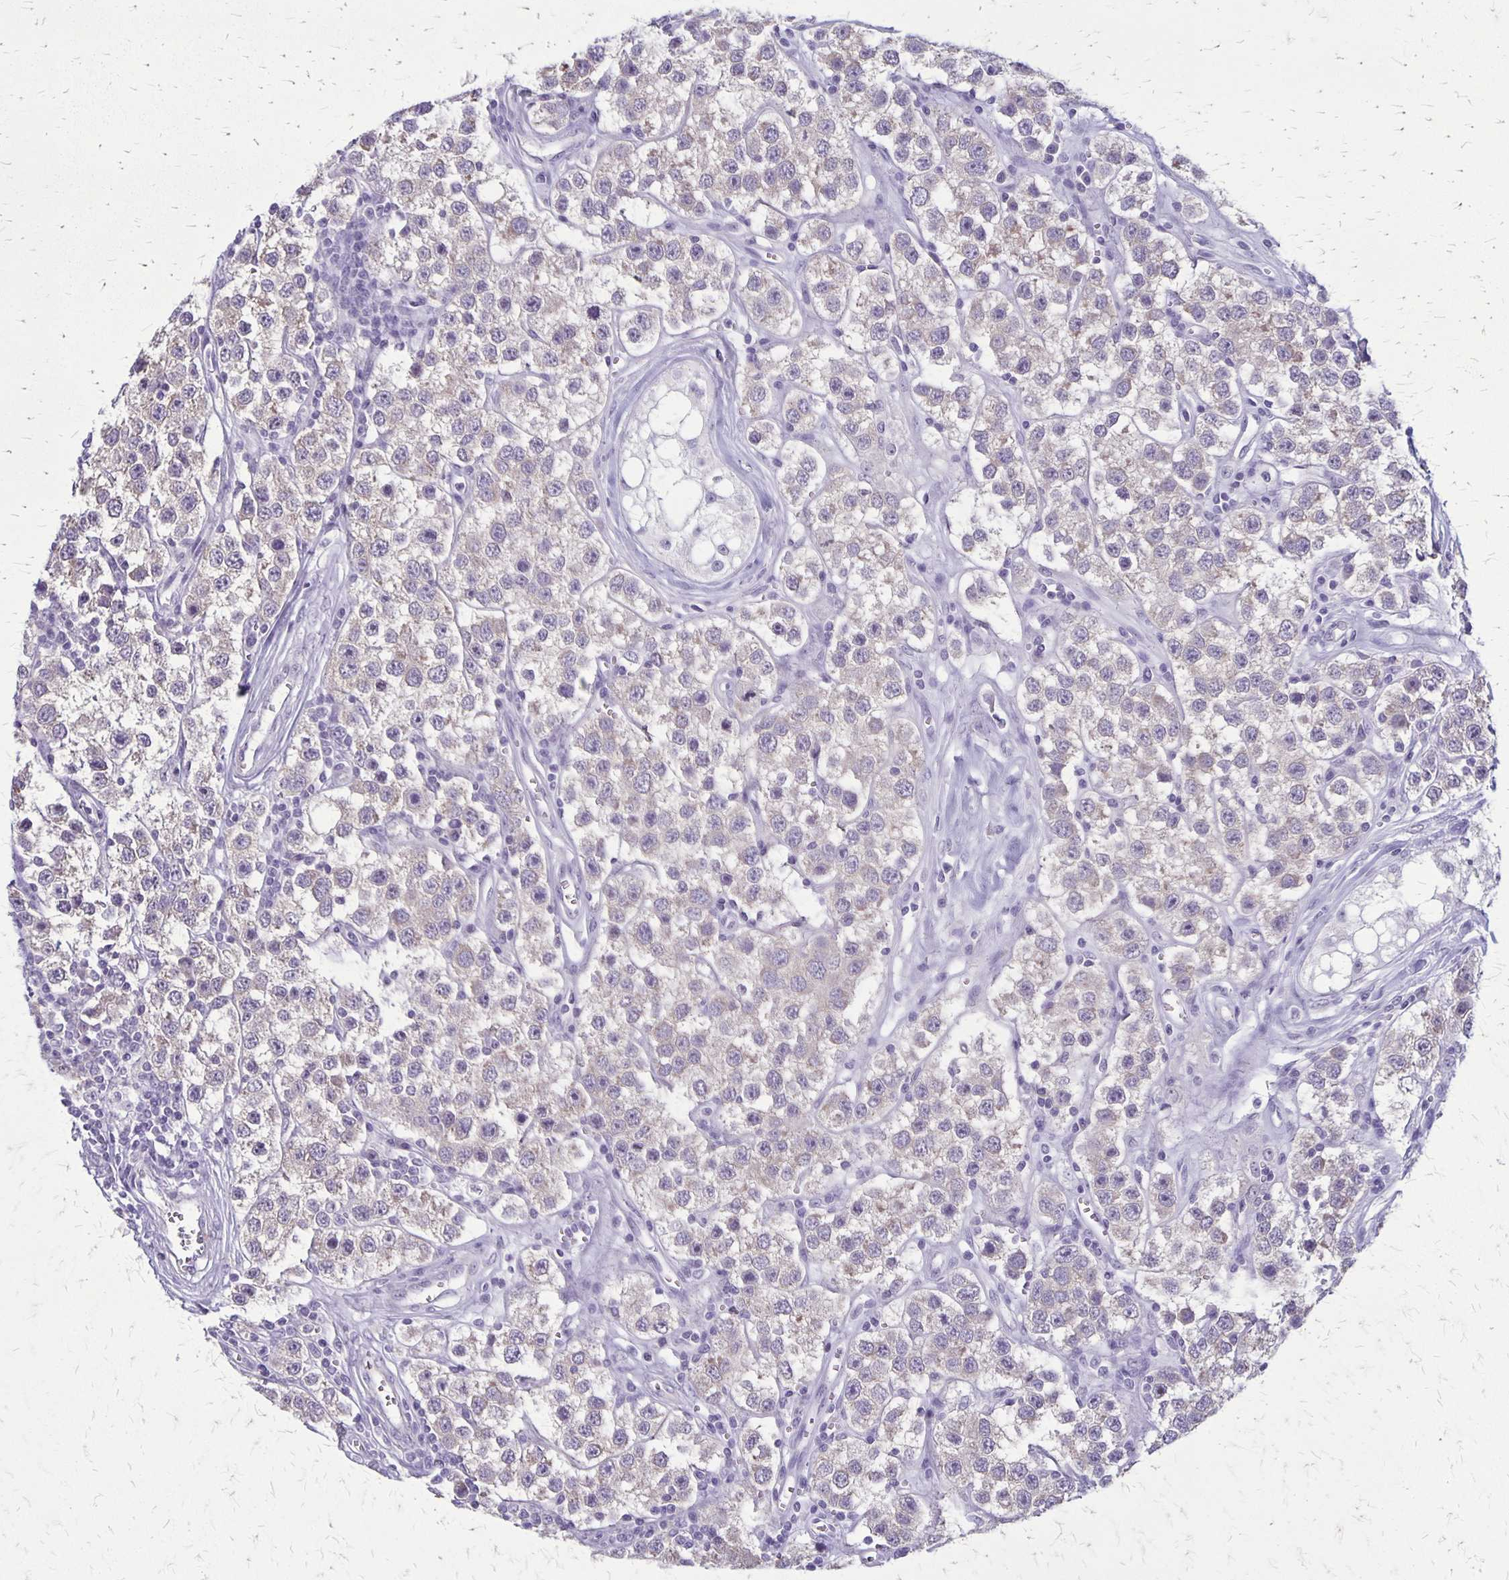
{"staining": {"intensity": "weak", "quantity": "<25%", "location": "cytoplasmic/membranous"}, "tissue": "testis cancer", "cell_type": "Tumor cells", "image_type": "cancer", "snomed": [{"axis": "morphology", "description": "Seminoma, NOS"}, {"axis": "topography", "description": "Testis"}], "caption": "Human testis seminoma stained for a protein using IHC shows no staining in tumor cells.", "gene": "PLXNB3", "patient": {"sex": "male", "age": 34}}